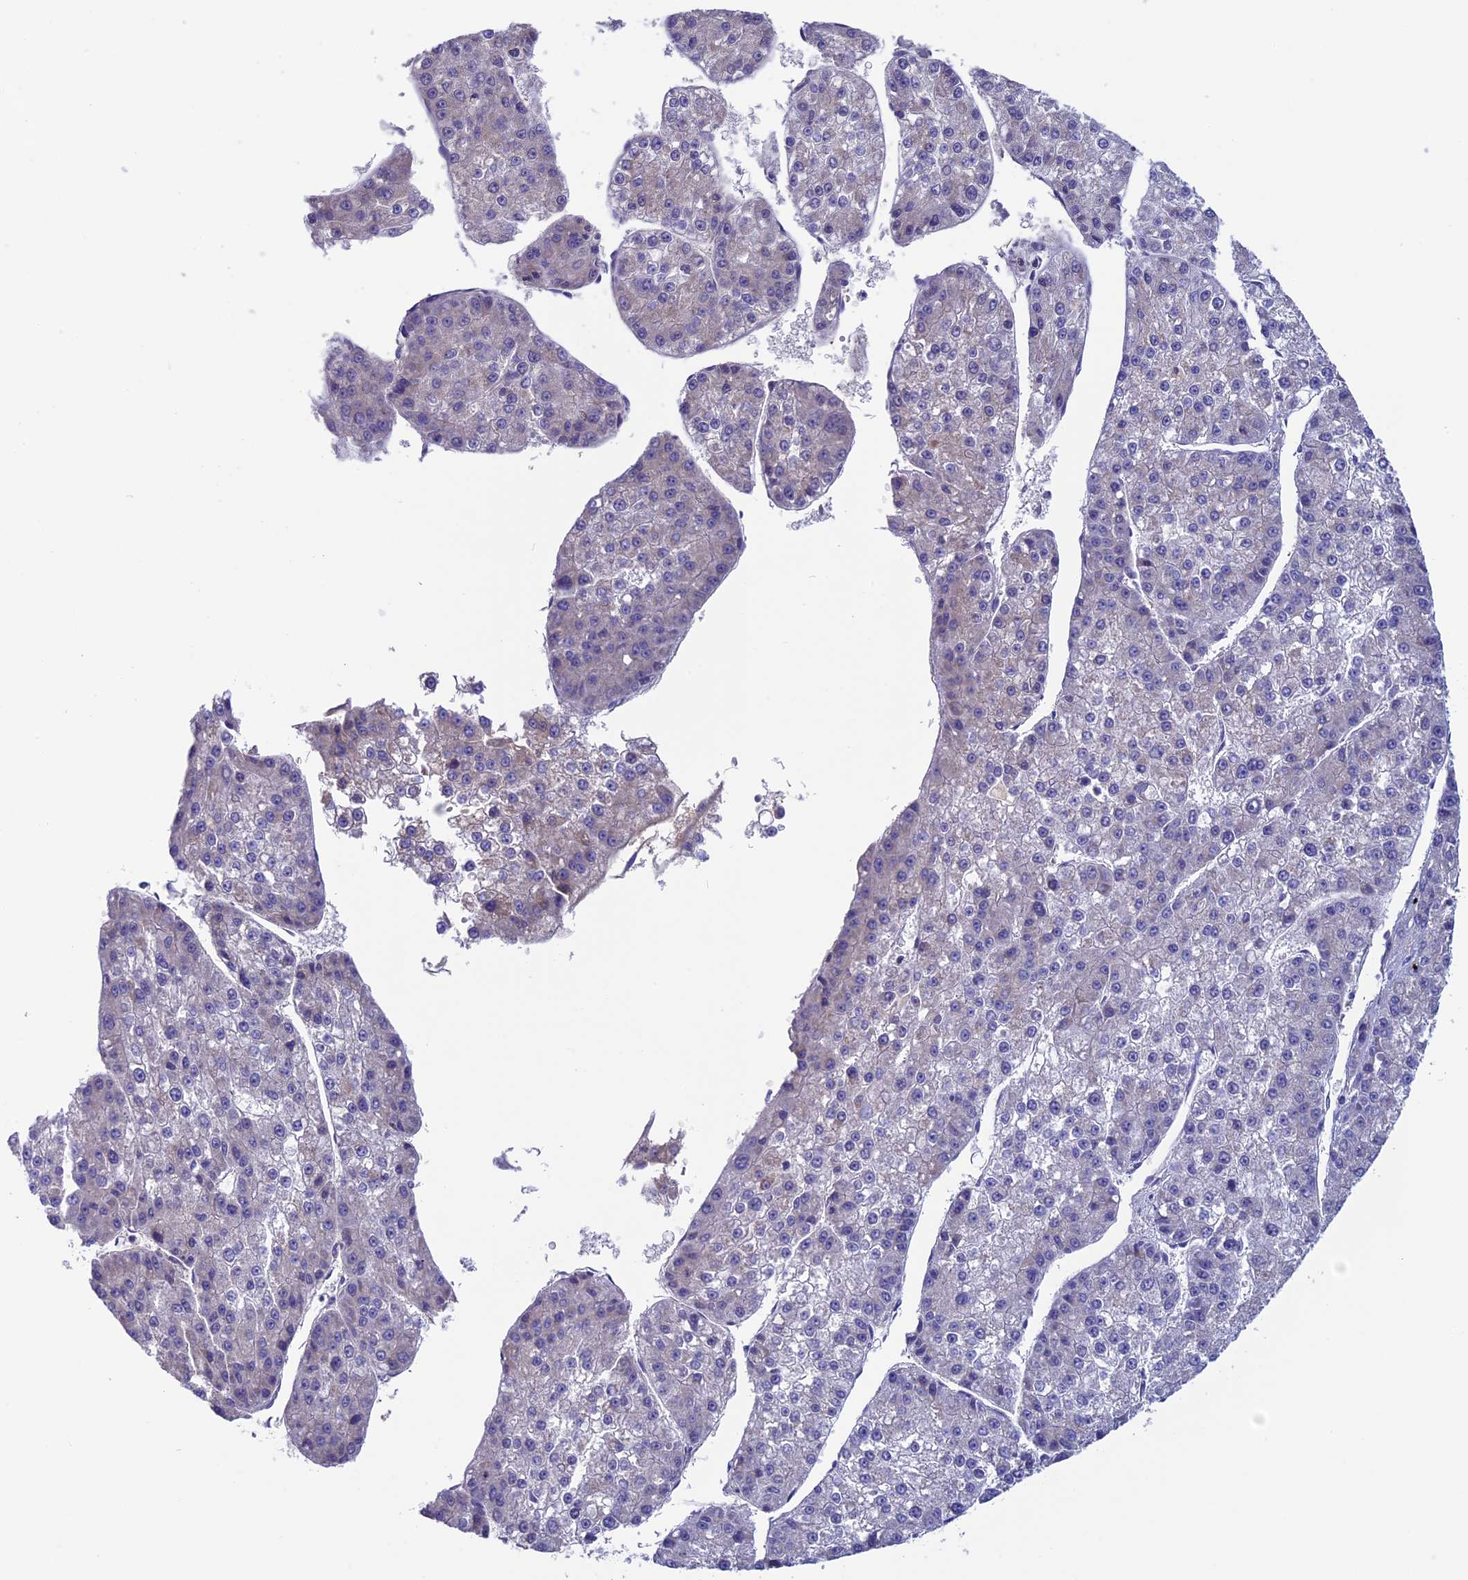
{"staining": {"intensity": "negative", "quantity": "none", "location": "none"}, "tissue": "liver cancer", "cell_type": "Tumor cells", "image_type": "cancer", "snomed": [{"axis": "morphology", "description": "Carcinoma, Hepatocellular, NOS"}, {"axis": "topography", "description": "Liver"}], "caption": "Tumor cells show no significant protein staining in liver cancer (hepatocellular carcinoma). Nuclei are stained in blue.", "gene": "SLC15A5", "patient": {"sex": "female", "age": 73}}